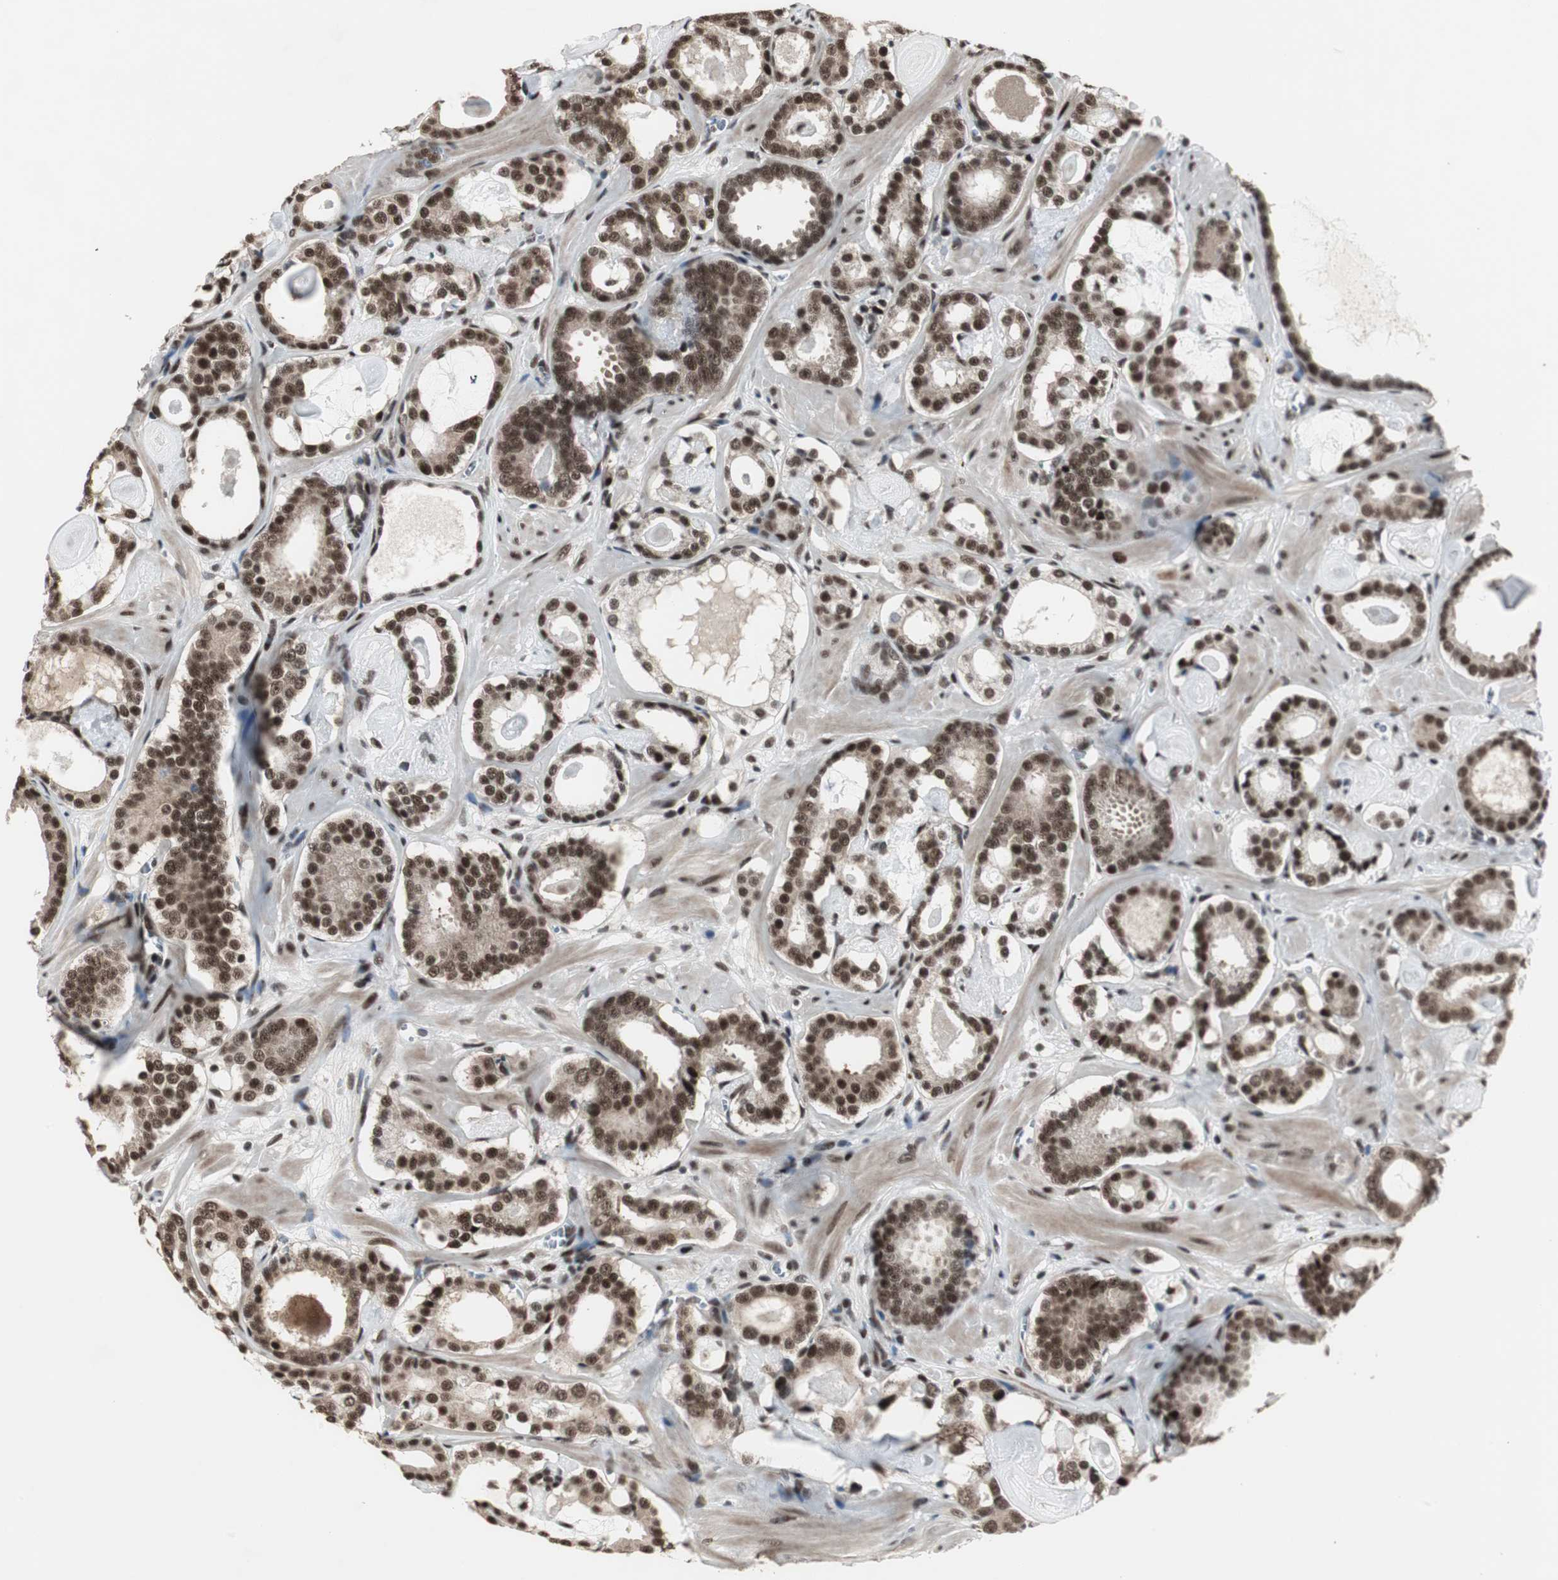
{"staining": {"intensity": "strong", "quantity": ">75%", "location": "nuclear"}, "tissue": "prostate cancer", "cell_type": "Tumor cells", "image_type": "cancer", "snomed": [{"axis": "morphology", "description": "Adenocarcinoma, Low grade"}, {"axis": "topography", "description": "Prostate"}], "caption": "Prostate low-grade adenocarcinoma stained for a protein shows strong nuclear positivity in tumor cells.", "gene": "CDK9", "patient": {"sex": "male", "age": 57}}